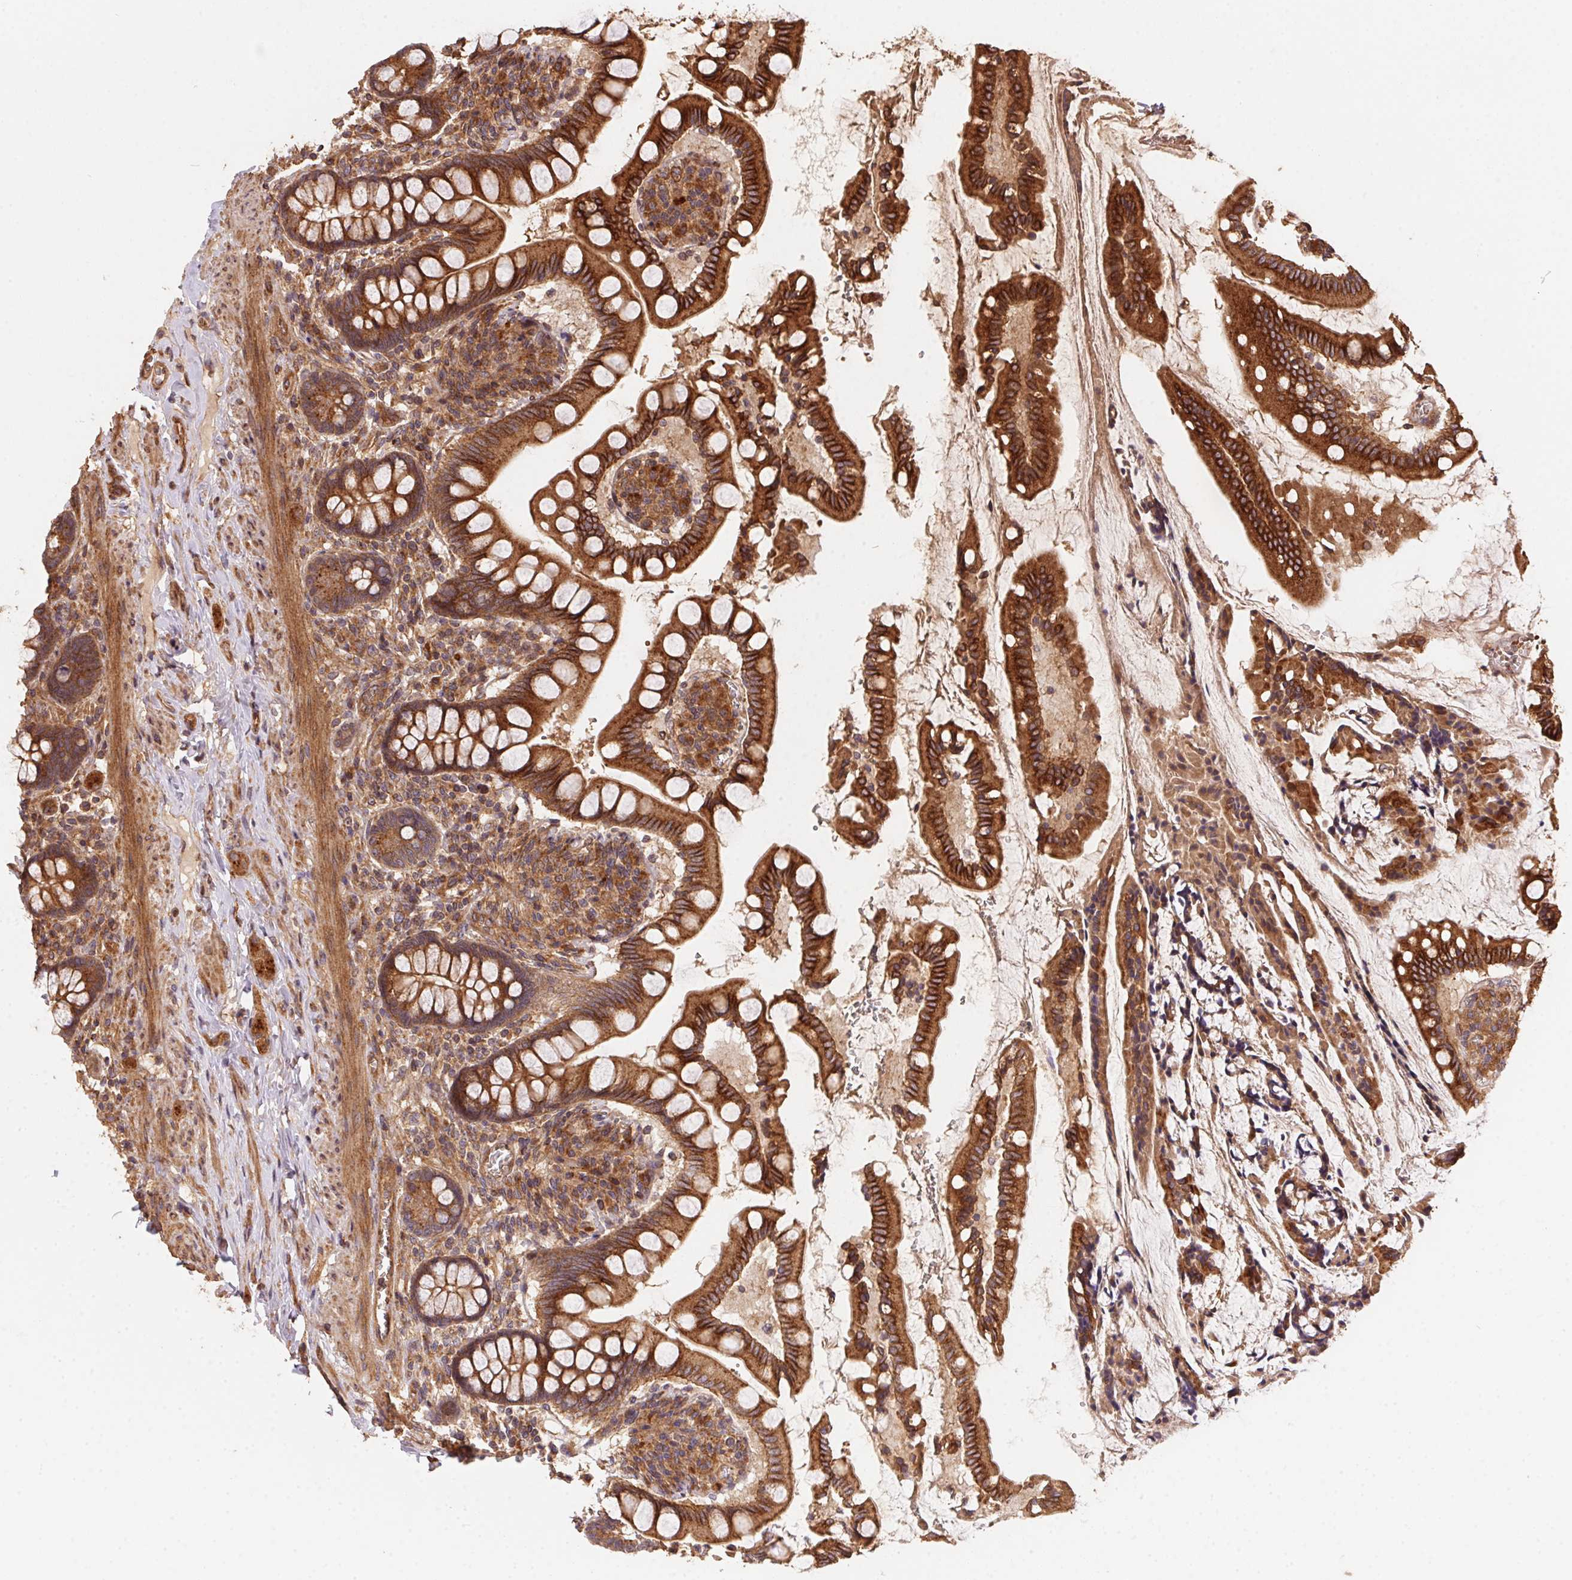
{"staining": {"intensity": "strong", "quantity": ">75%", "location": "cytoplasmic/membranous"}, "tissue": "small intestine", "cell_type": "Glandular cells", "image_type": "normal", "snomed": [{"axis": "morphology", "description": "Normal tissue, NOS"}, {"axis": "topography", "description": "Small intestine"}], "caption": "A brown stain shows strong cytoplasmic/membranous expression of a protein in glandular cells of normal human small intestine. The protein of interest is shown in brown color, while the nuclei are stained blue.", "gene": "USE1", "patient": {"sex": "female", "age": 56}}